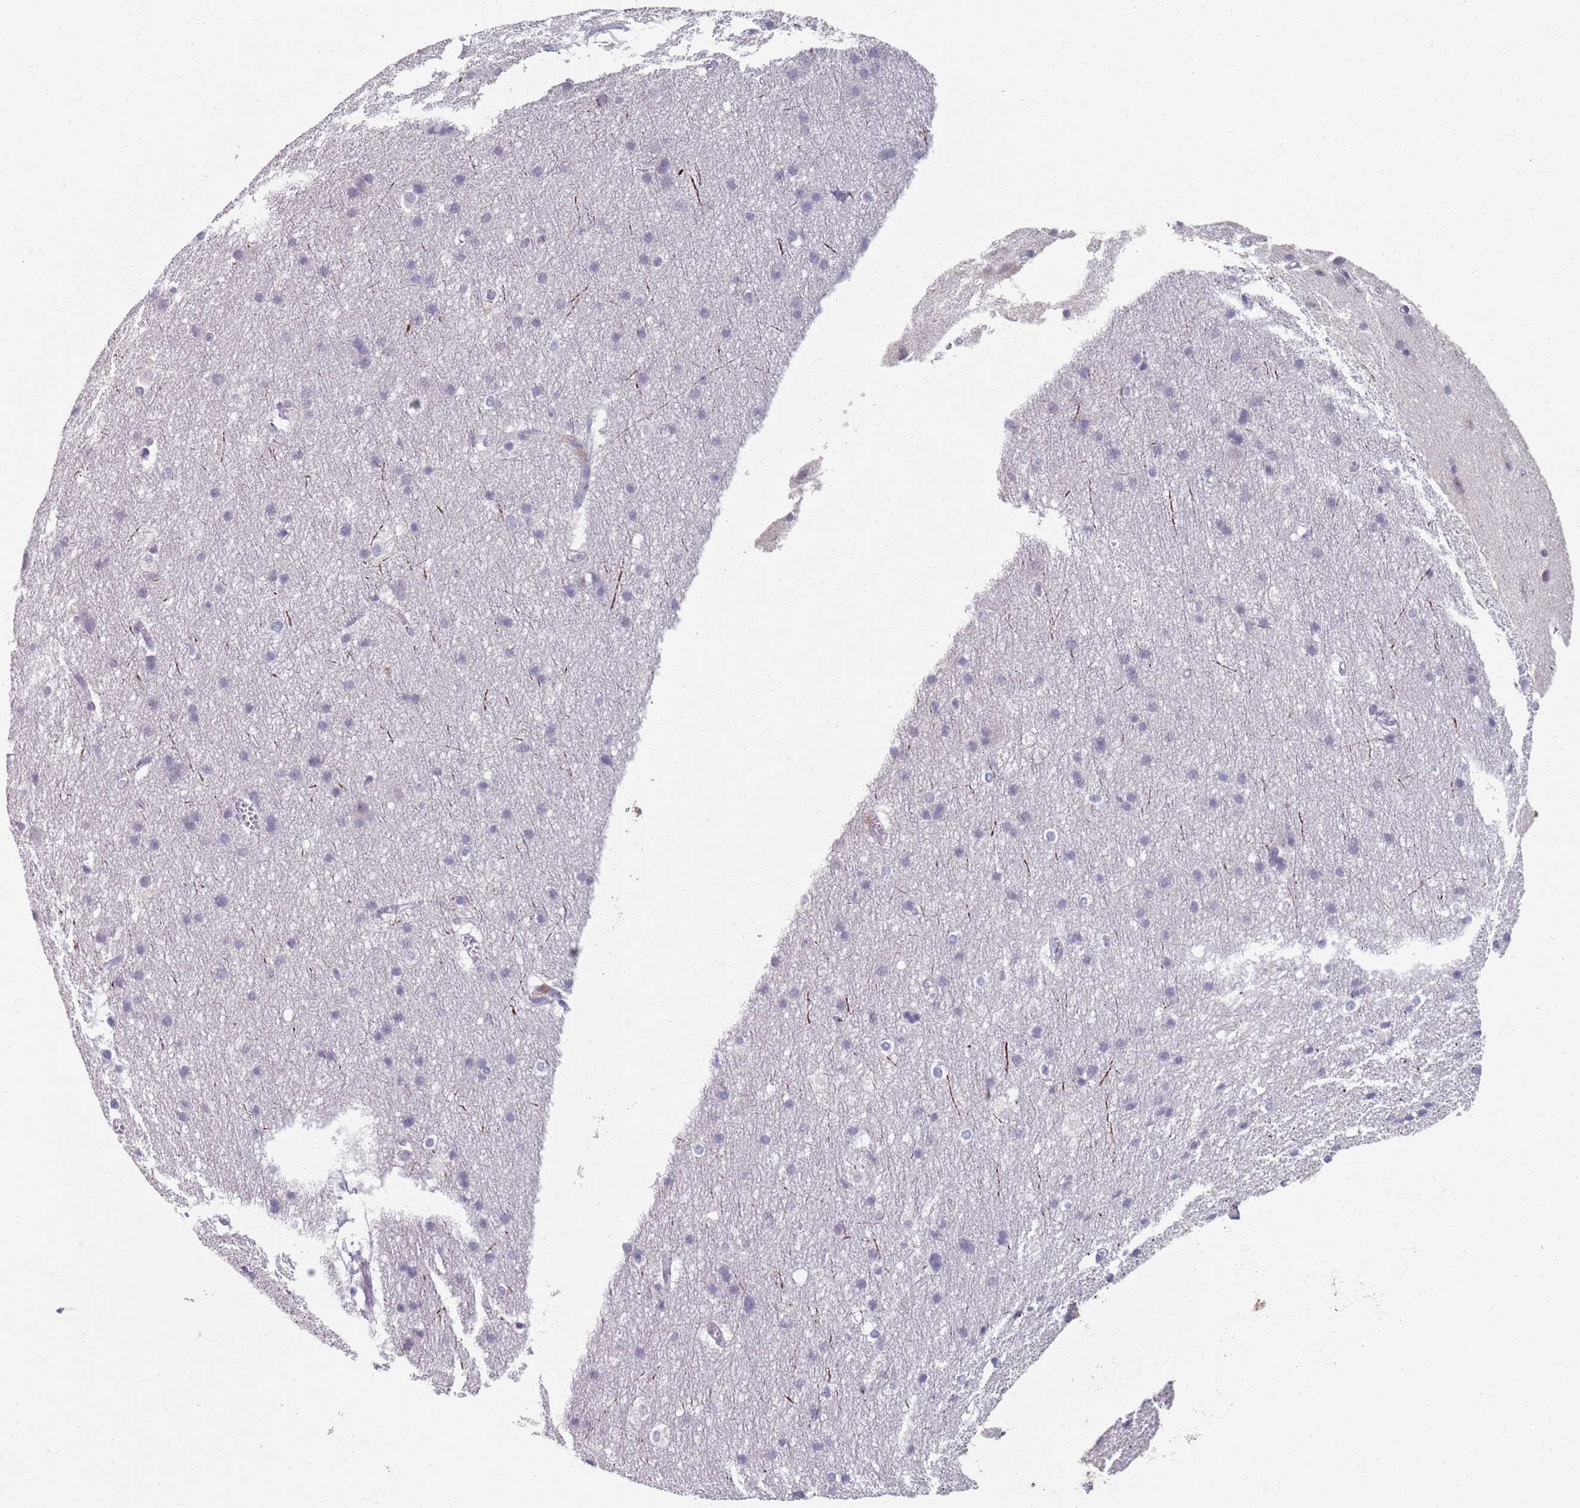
{"staining": {"intensity": "moderate", "quantity": "<25%", "location": "cytoplasmic/membranous"}, "tissue": "cerebral cortex", "cell_type": "Endothelial cells", "image_type": "normal", "snomed": [{"axis": "morphology", "description": "Normal tissue, NOS"}, {"axis": "topography", "description": "Cerebral cortex"}], "caption": "This image displays immunohistochemistry (IHC) staining of benign human cerebral cortex, with low moderate cytoplasmic/membranous positivity in approximately <25% of endothelial cells.", "gene": "SAMD1", "patient": {"sex": "male", "age": 54}}